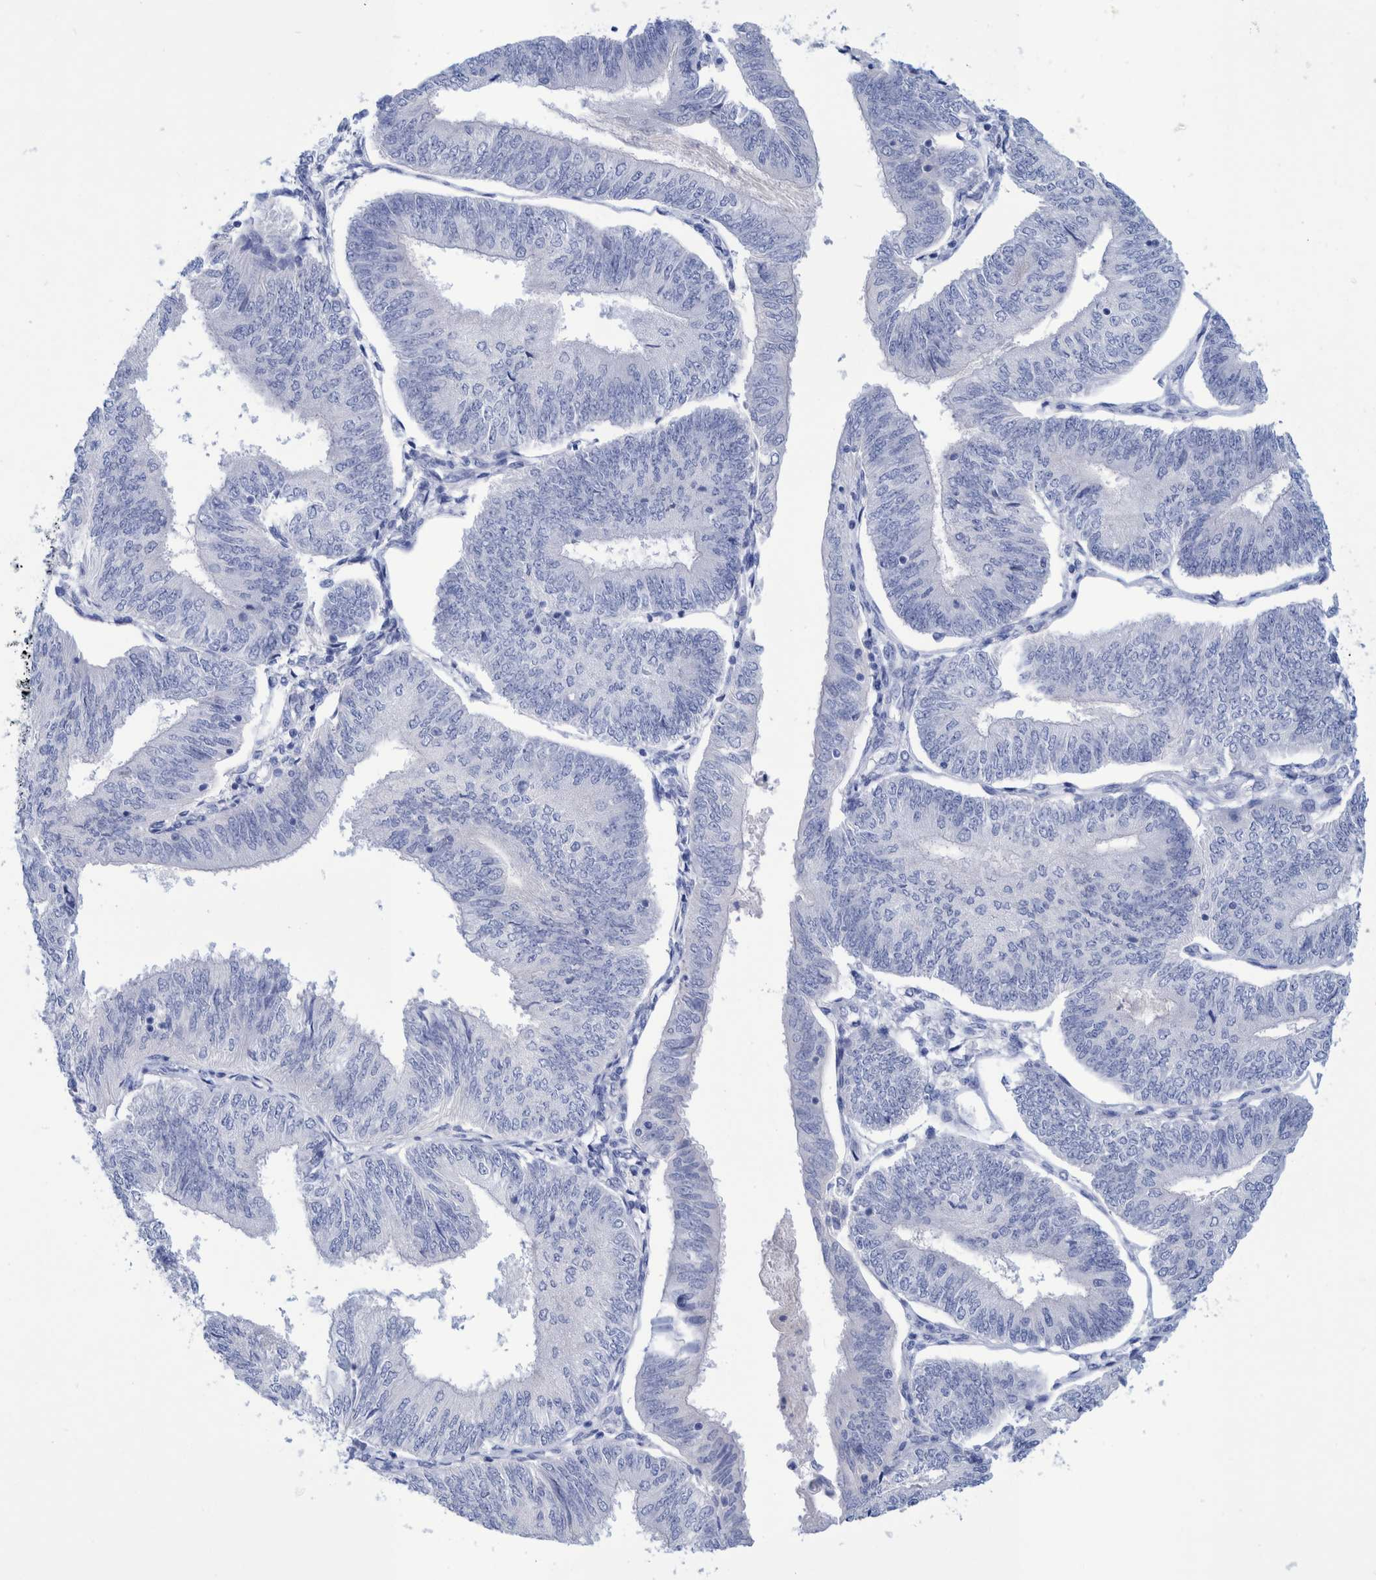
{"staining": {"intensity": "negative", "quantity": "none", "location": "none"}, "tissue": "endometrial cancer", "cell_type": "Tumor cells", "image_type": "cancer", "snomed": [{"axis": "morphology", "description": "Adenocarcinoma, NOS"}, {"axis": "topography", "description": "Endometrium"}], "caption": "A high-resolution micrograph shows immunohistochemistry (IHC) staining of adenocarcinoma (endometrial), which reveals no significant staining in tumor cells. Nuclei are stained in blue.", "gene": "PERP", "patient": {"sex": "female", "age": 58}}